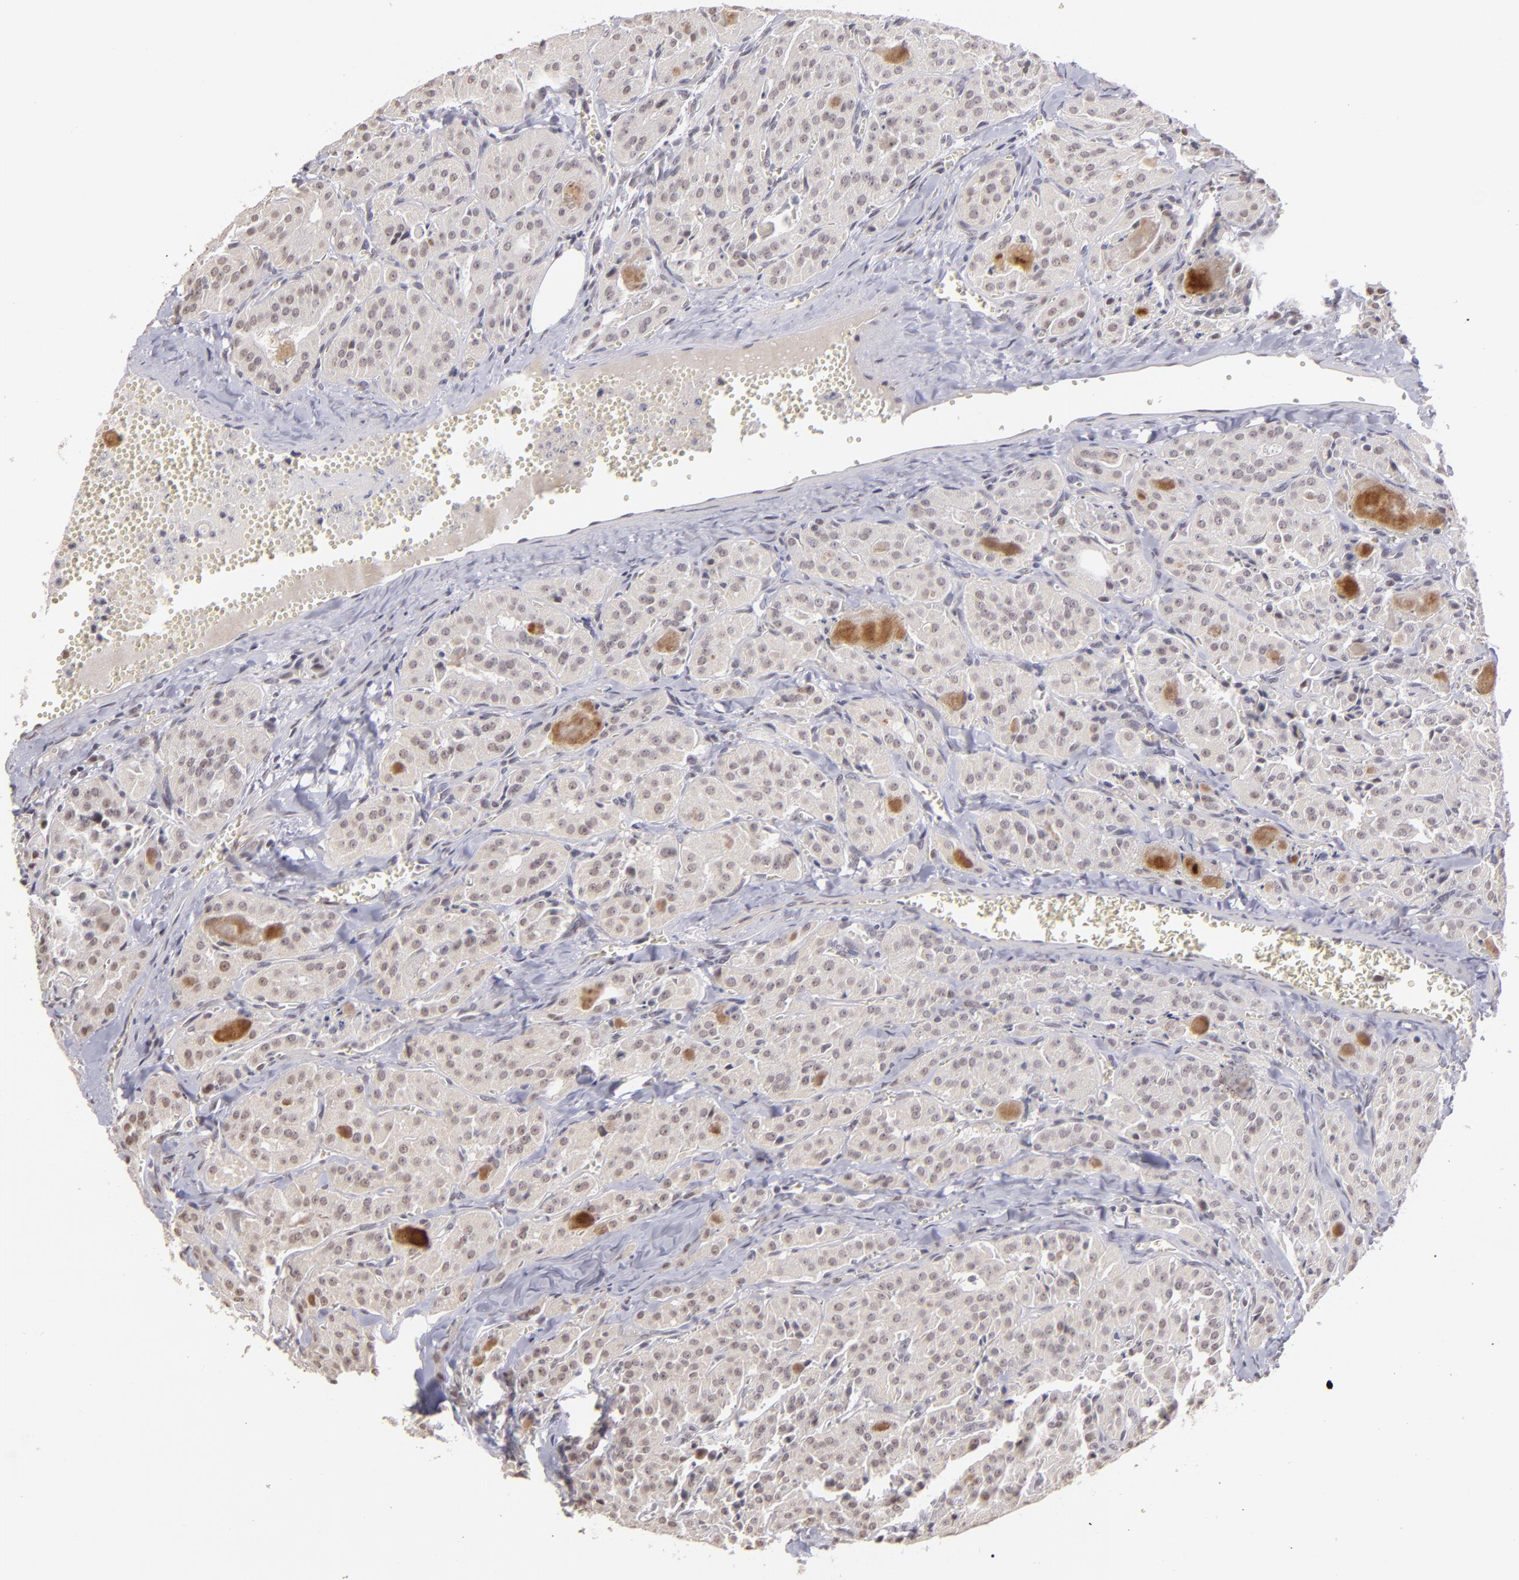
{"staining": {"intensity": "weak", "quantity": "<25%", "location": "nuclear"}, "tissue": "thyroid cancer", "cell_type": "Tumor cells", "image_type": "cancer", "snomed": [{"axis": "morphology", "description": "Carcinoma, NOS"}, {"axis": "topography", "description": "Thyroid gland"}], "caption": "Protein analysis of thyroid carcinoma displays no significant positivity in tumor cells.", "gene": "RARB", "patient": {"sex": "male", "age": 76}}